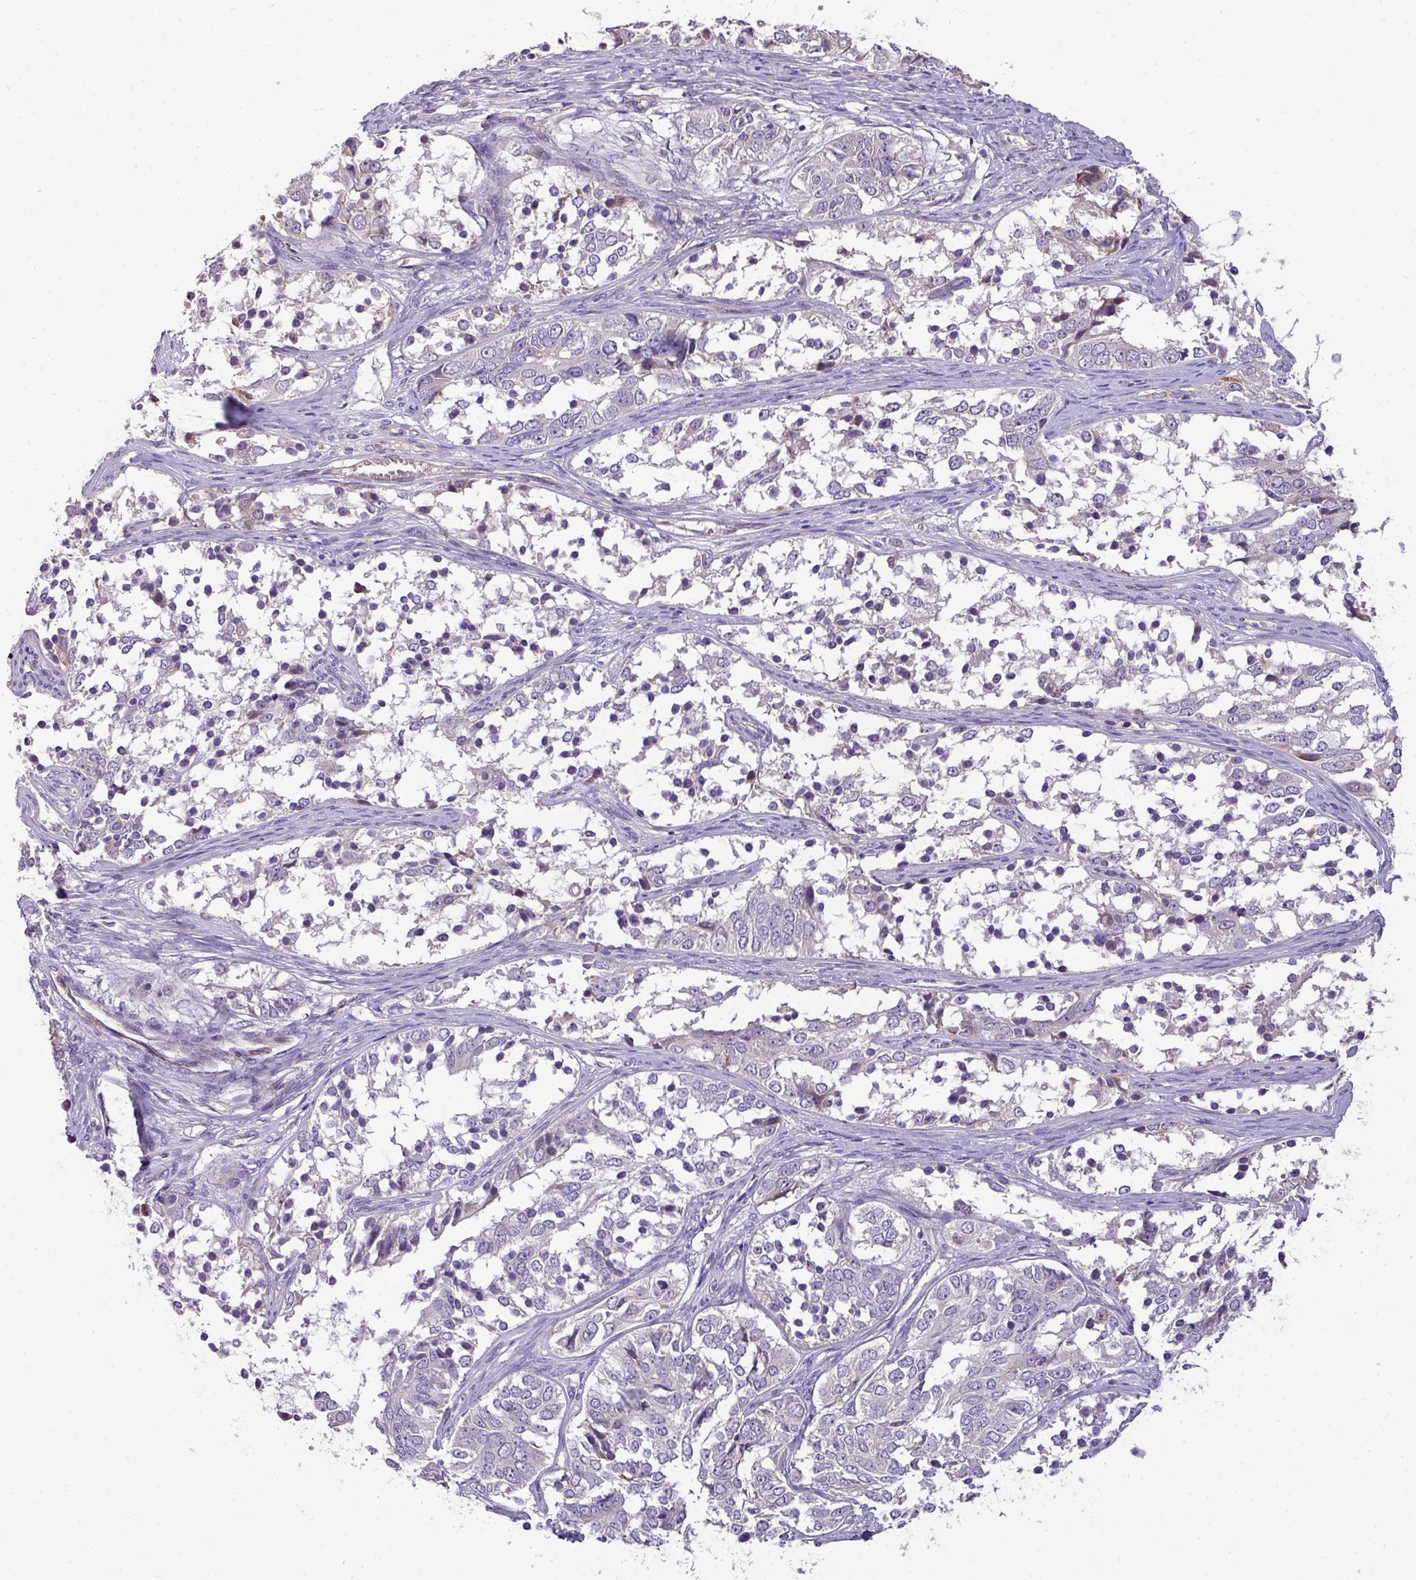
{"staining": {"intensity": "negative", "quantity": "none", "location": "none"}, "tissue": "ovarian cancer", "cell_type": "Tumor cells", "image_type": "cancer", "snomed": [{"axis": "morphology", "description": "Carcinoma, endometroid"}, {"axis": "topography", "description": "Ovary"}], "caption": "Immunohistochemistry (IHC) of endometroid carcinoma (ovarian) demonstrates no positivity in tumor cells. (IHC, brightfield microscopy, high magnification).", "gene": "PIK3R5", "patient": {"sex": "female", "age": 51}}